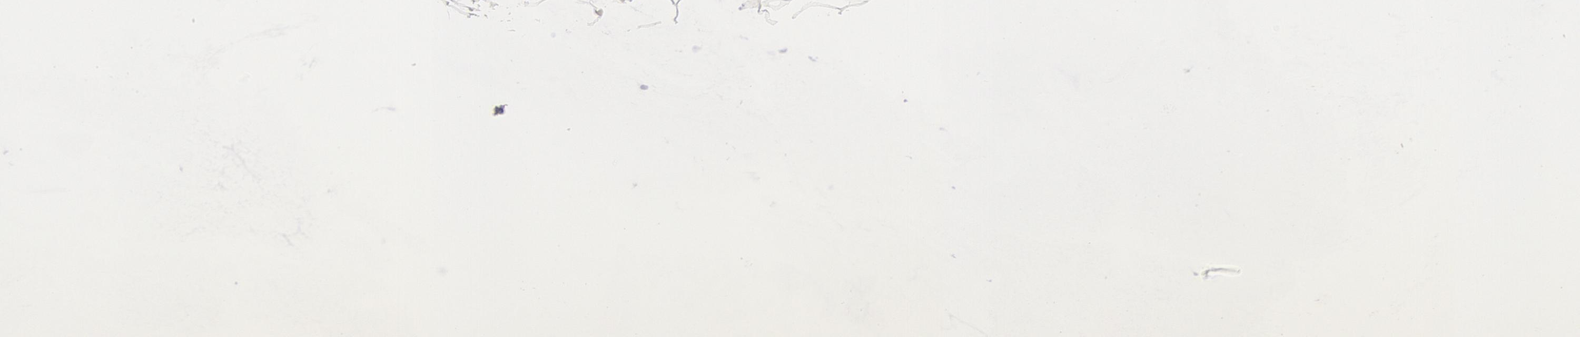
{"staining": {"intensity": "weak", "quantity": "<25%", "location": "cytoplasmic/membranous"}, "tissue": "adipose tissue", "cell_type": "Adipocytes", "image_type": "normal", "snomed": [{"axis": "morphology", "description": "Normal tissue, NOS"}, {"axis": "morphology", "description": "Fibrosis, NOS"}, {"axis": "topography", "description": "Breast"}], "caption": "This is a image of immunohistochemistry staining of benign adipose tissue, which shows no staining in adipocytes.", "gene": "CDH13", "patient": {"sex": "female", "age": 24}}